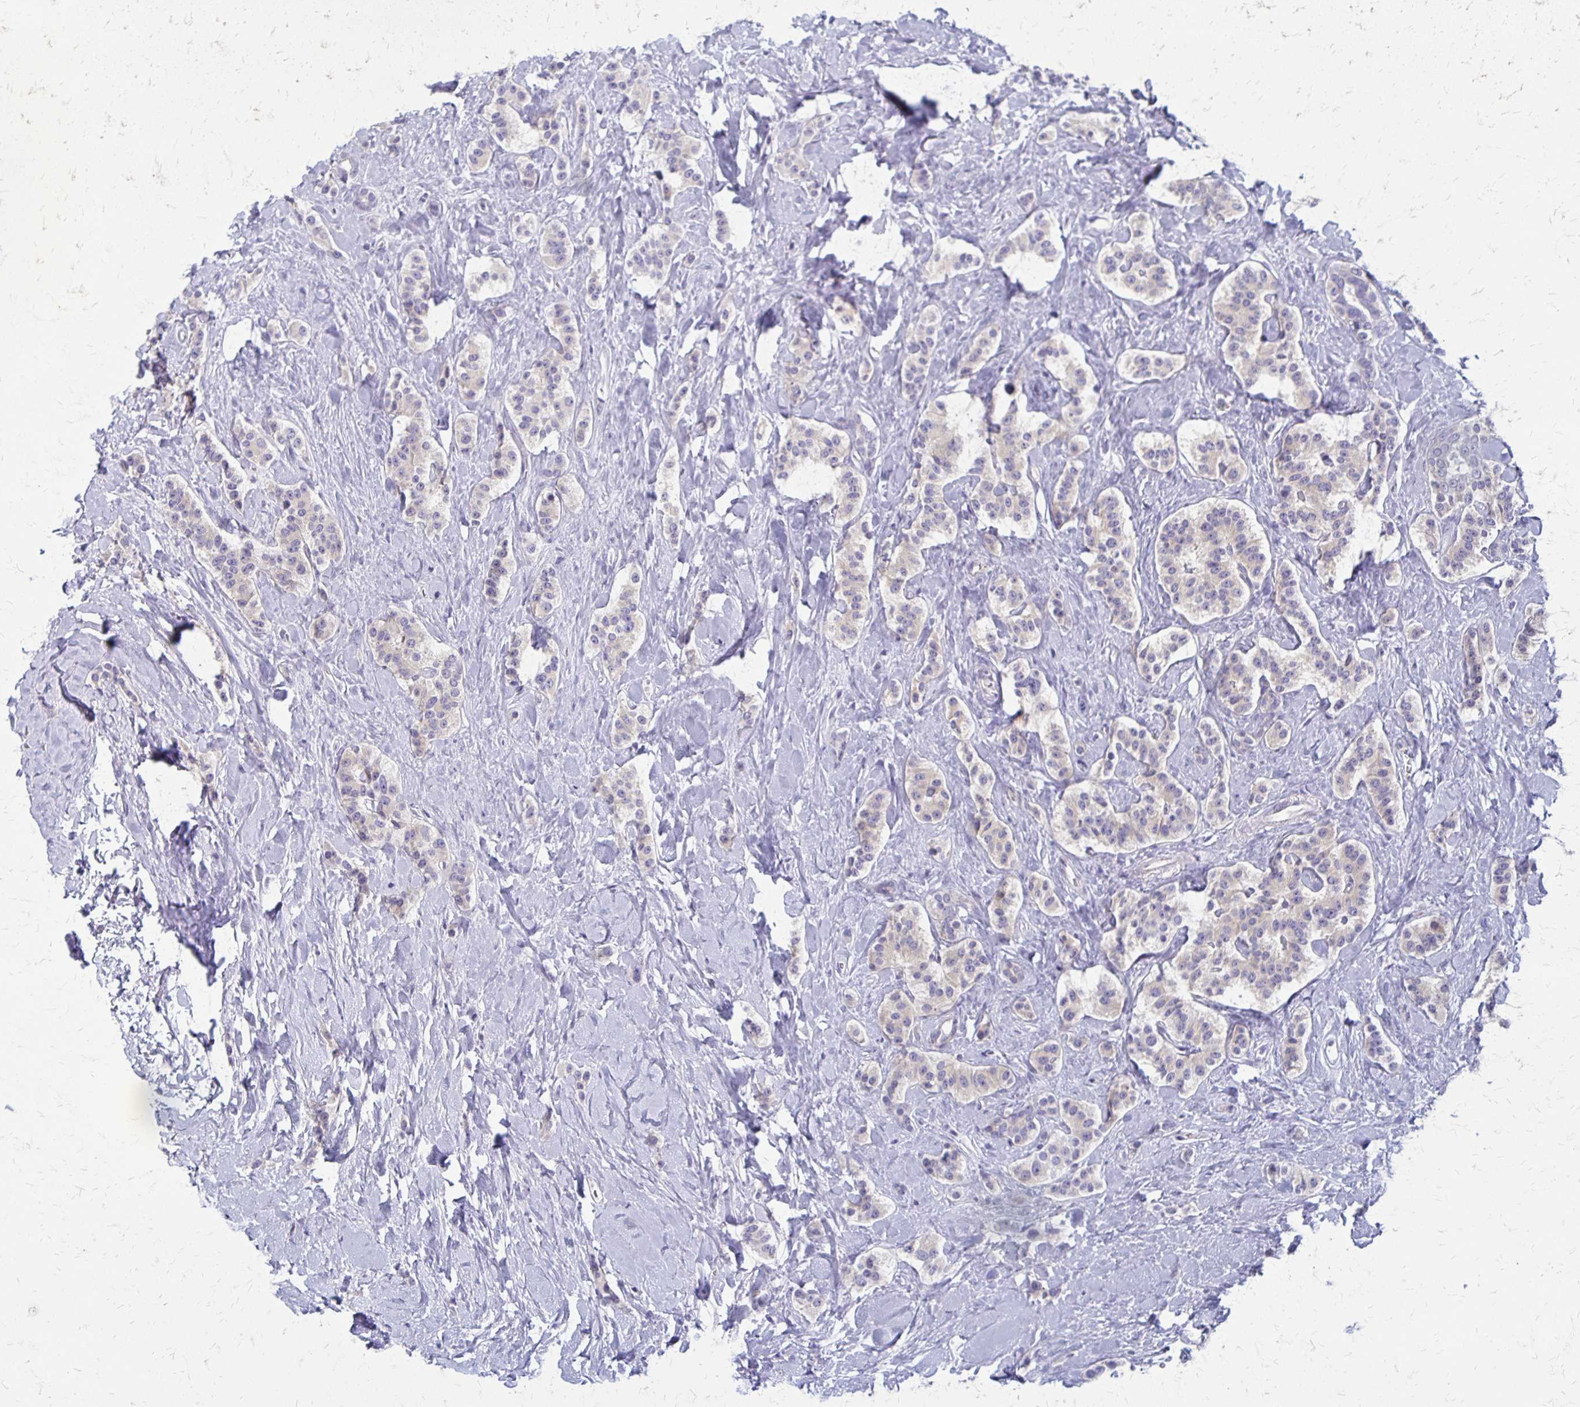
{"staining": {"intensity": "negative", "quantity": "none", "location": "none"}, "tissue": "carcinoid", "cell_type": "Tumor cells", "image_type": "cancer", "snomed": [{"axis": "morphology", "description": "Normal tissue, NOS"}, {"axis": "morphology", "description": "Carcinoid, malignant, NOS"}, {"axis": "topography", "description": "Pancreas"}], "caption": "Carcinoid was stained to show a protein in brown. There is no significant staining in tumor cells.", "gene": "RHOC", "patient": {"sex": "male", "age": 36}}